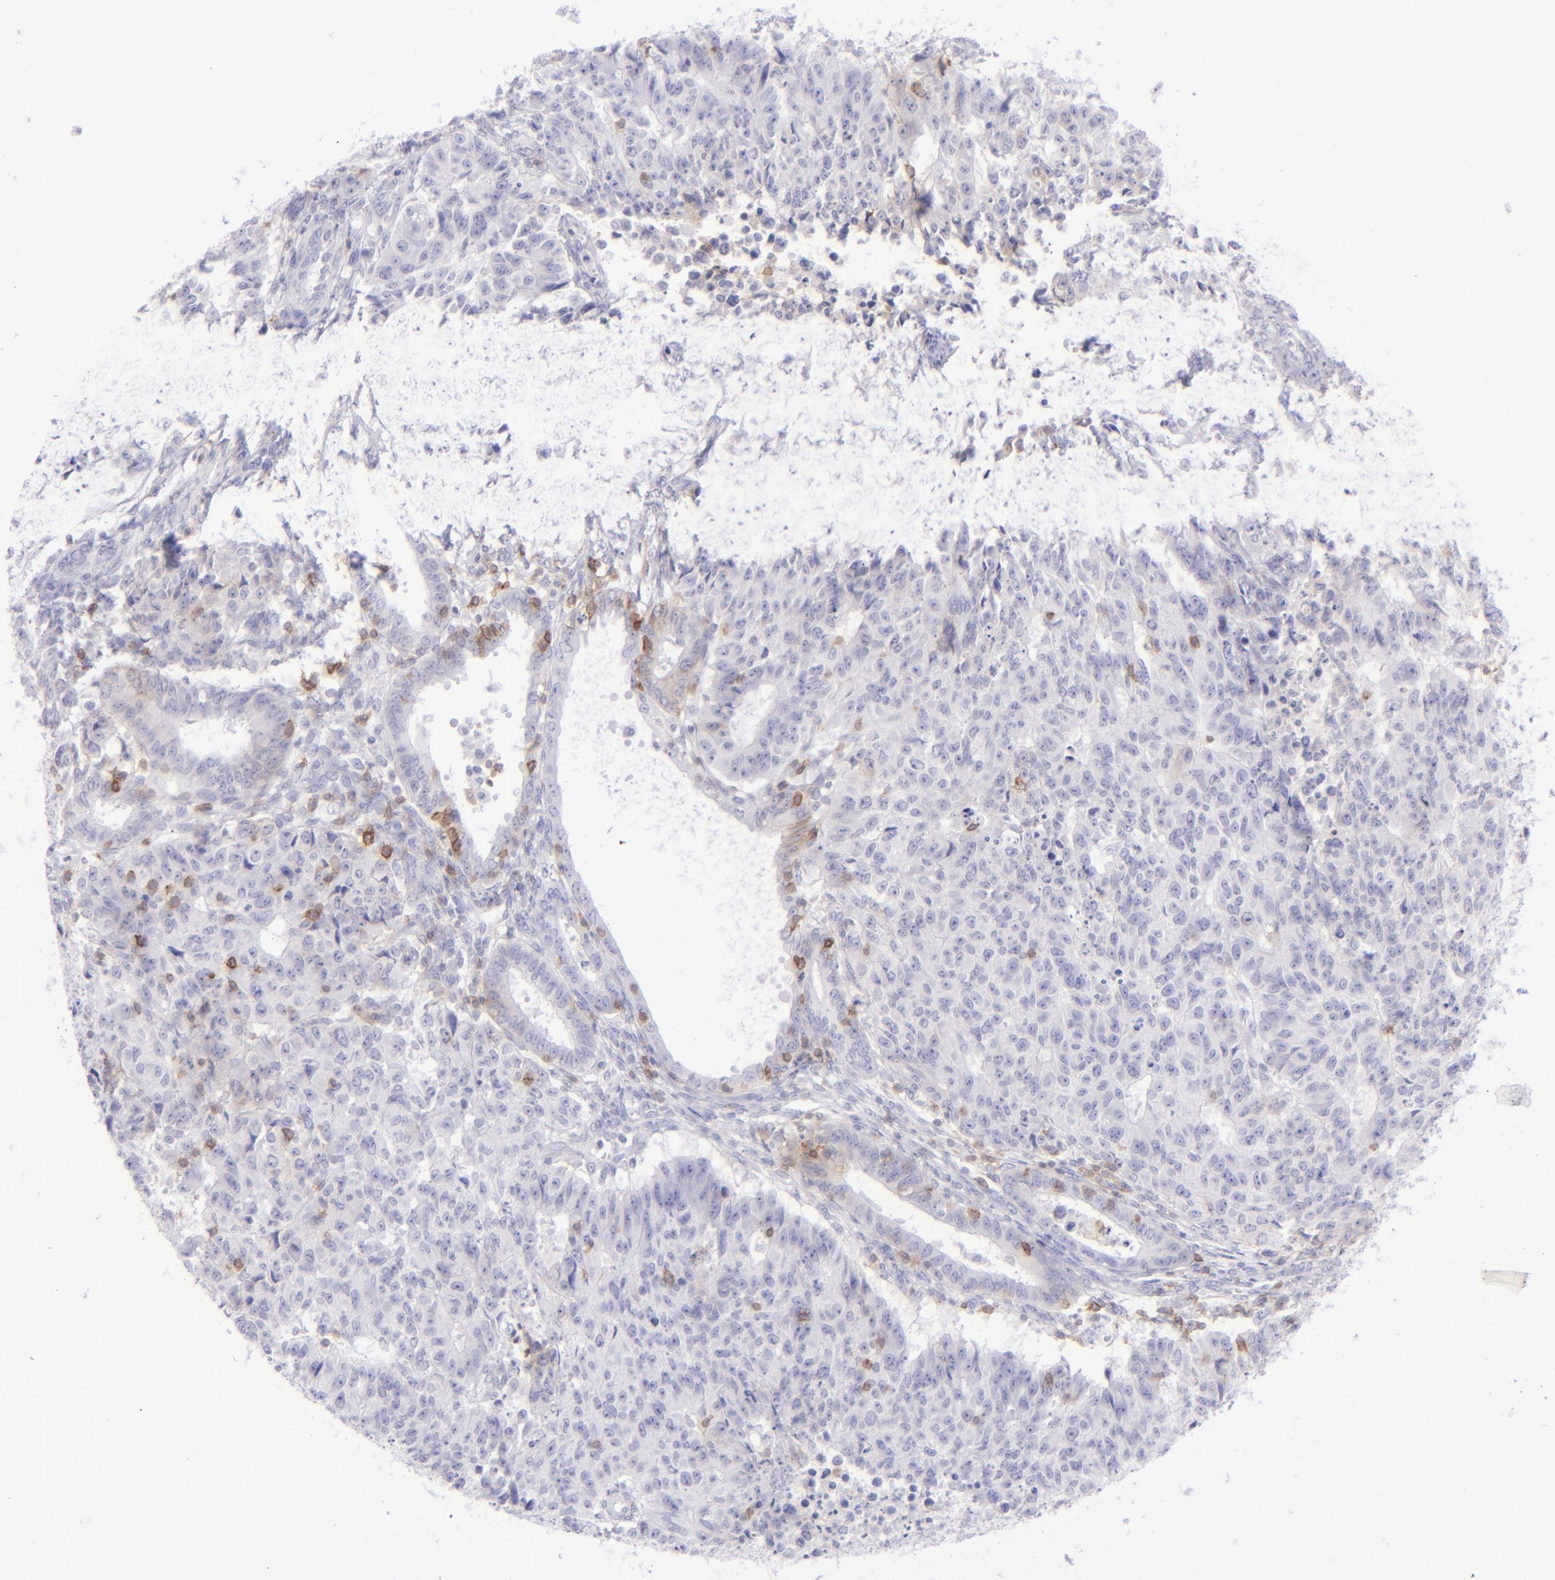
{"staining": {"intensity": "negative", "quantity": "none", "location": "none"}, "tissue": "endometrial cancer", "cell_type": "Tumor cells", "image_type": "cancer", "snomed": [{"axis": "morphology", "description": "Adenocarcinoma, NOS"}, {"axis": "topography", "description": "Endometrium"}], "caption": "An immunohistochemistry (IHC) micrograph of adenocarcinoma (endometrial) is shown. There is no staining in tumor cells of adenocarcinoma (endometrial). (DAB immunohistochemistry with hematoxylin counter stain).", "gene": "CD69", "patient": {"sex": "female", "age": 42}}